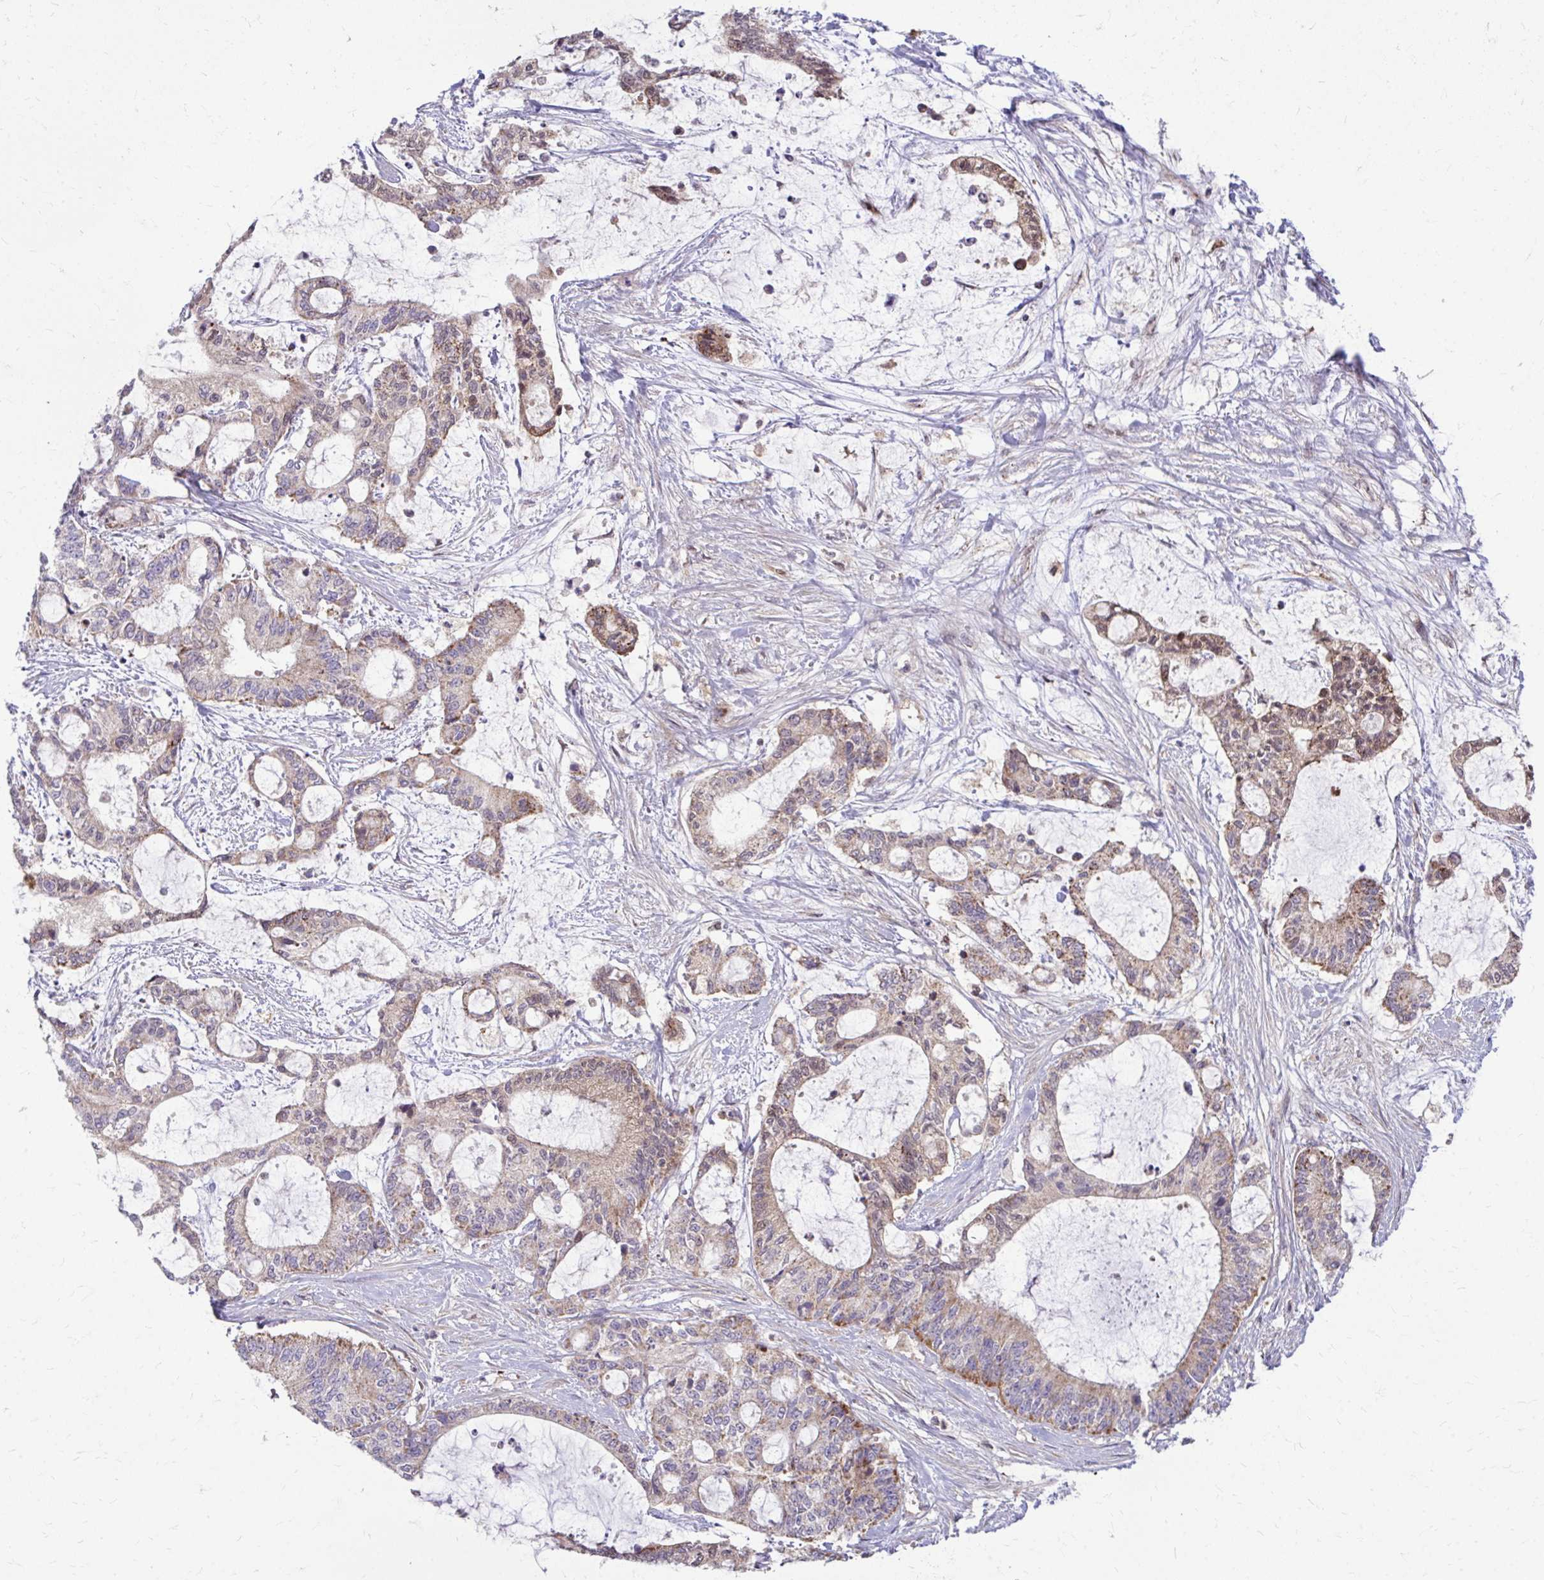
{"staining": {"intensity": "moderate", "quantity": "25%-75%", "location": "cytoplasmic/membranous"}, "tissue": "liver cancer", "cell_type": "Tumor cells", "image_type": "cancer", "snomed": [{"axis": "morphology", "description": "Normal tissue, NOS"}, {"axis": "morphology", "description": "Cholangiocarcinoma"}, {"axis": "topography", "description": "Liver"}, {"axis": "topography", "description": "Peripheral nerve tissue"}], "caption": "IHC (DAB) staining of liver cancer exhibits moderate cytoplasmic/membranous protein staining in approximately 25%-75% of tumor cells.", "gene": "C16orf54", "patient": {"sex": "female", "age": 73}}